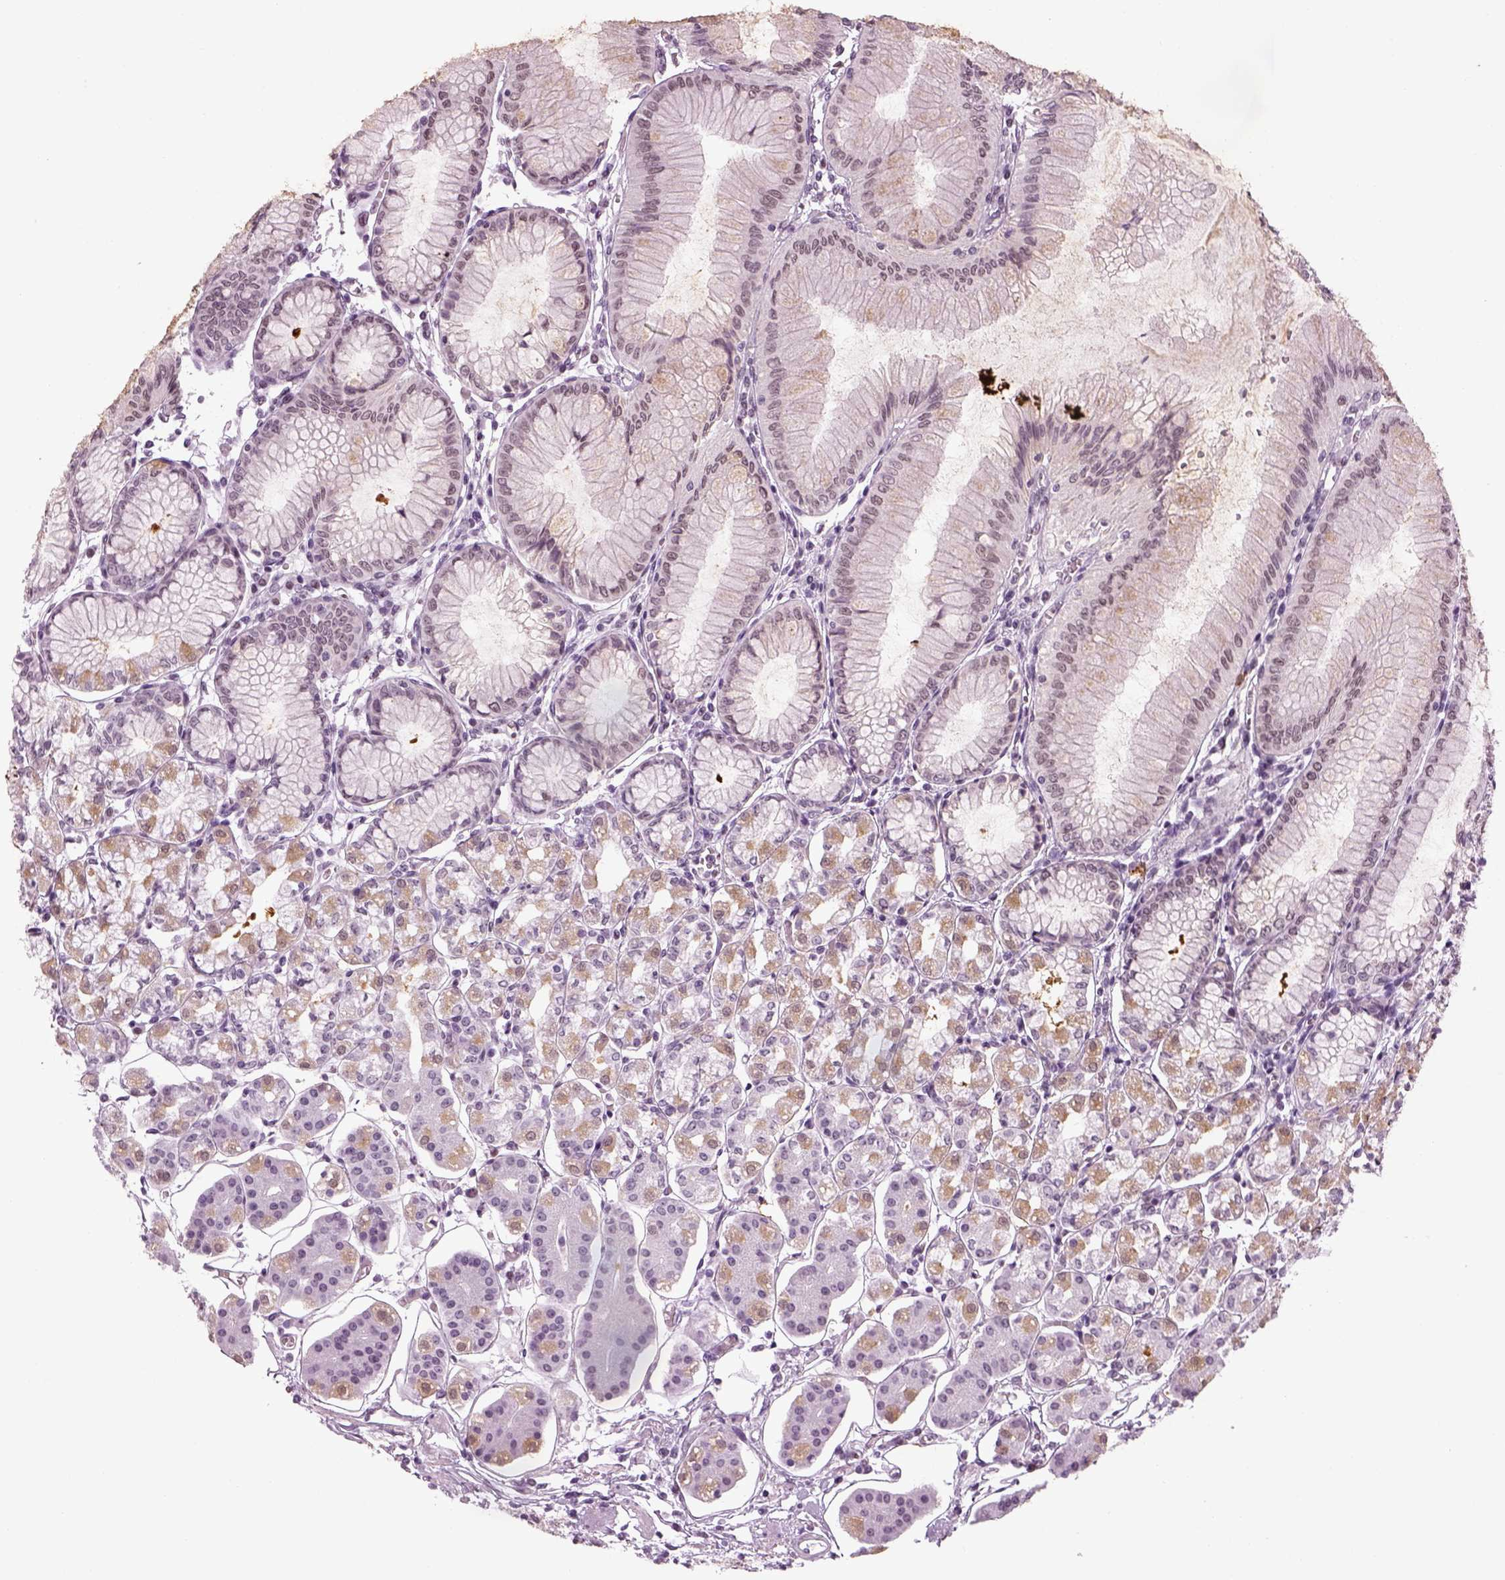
{"staining": {"intensity": "weak", "quantity": "<25%", "location": "cytoplasmic/membranous"}, "tissue": "stomach", "cell_type": "Glandular cells", "image_type": "normal", "snomed": [{"axis": "morphology", "description": "Normal tissue, NOS"}, {"axis": "topography", "description": "Skeletal muscle"}, {"axis": "topography", "description": "Stomach"}], "caption": "Glandular cells show no significant staining in normal stomach. (DAB (3,3'-diaminobenzidine) immunohistochemistry (IHC) visualized using brightfield microscopy, high magnification).", "gene": "KCNG2", "patient": {"sex": "female", "age": 57}}